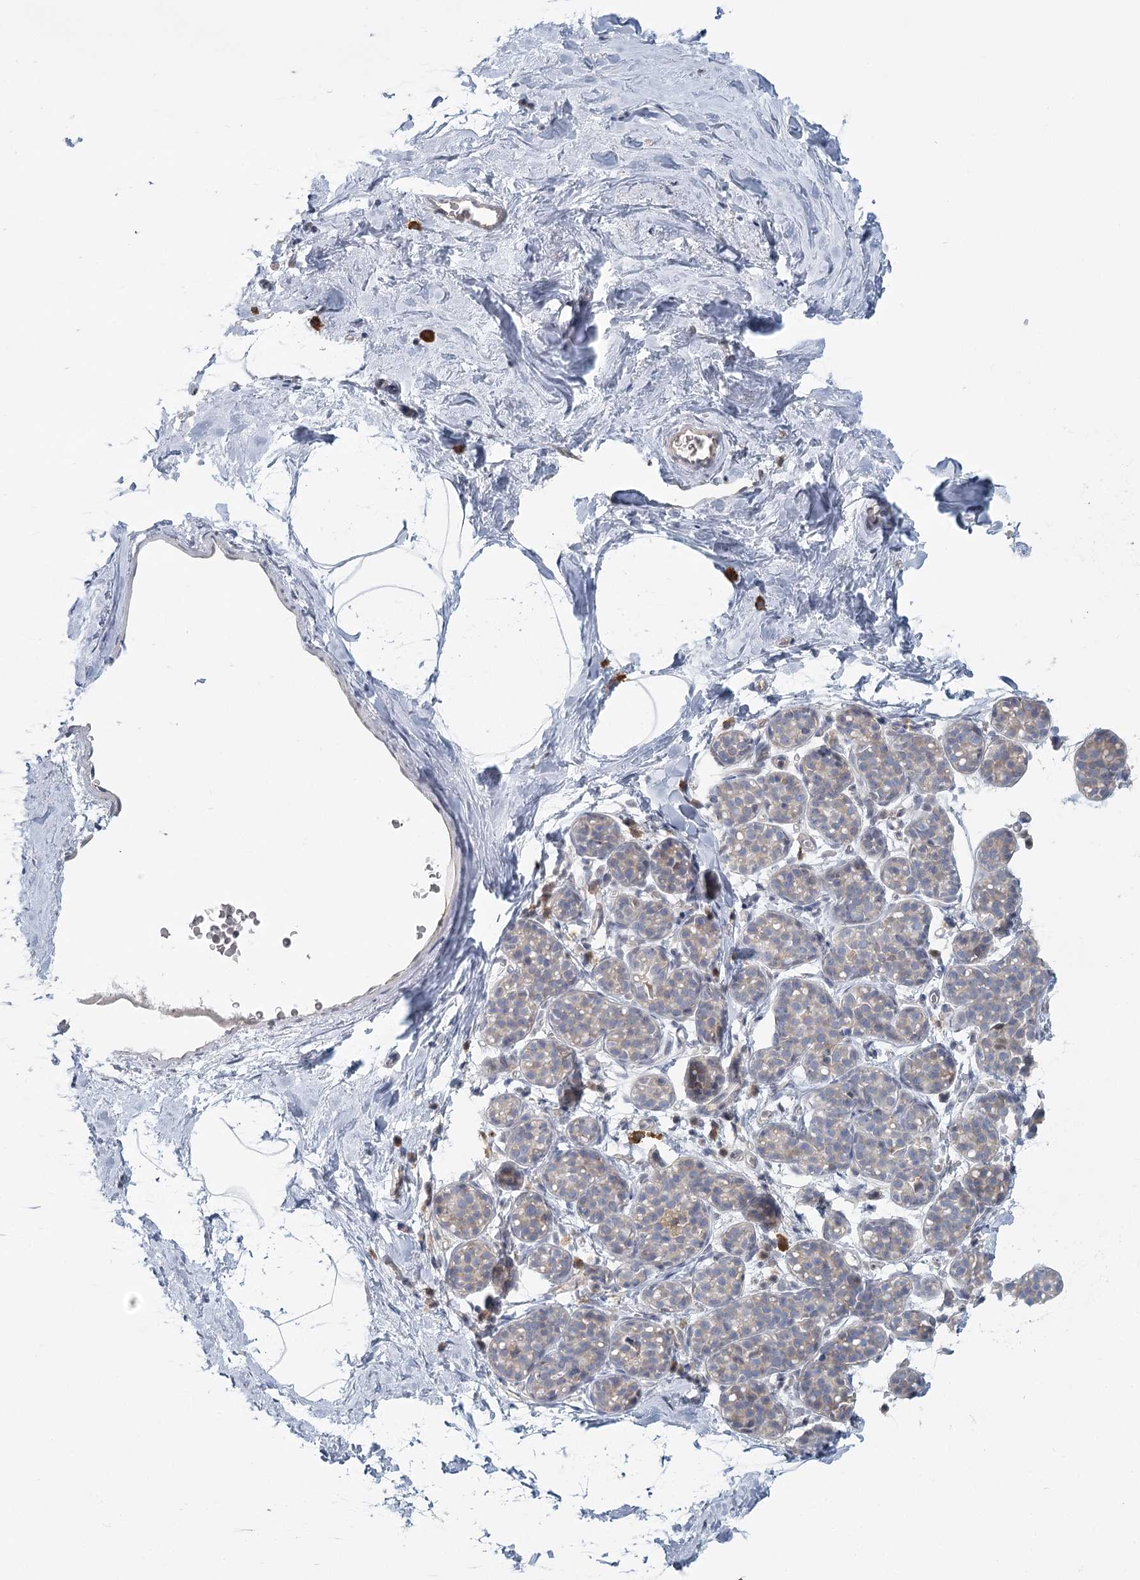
{"staining": {"intensity": "negative", "quantity": "none", "location": "none"}, "tissue": "breast", "cell_type": "Adipocytes", "image_type": "normal", "snomed": [{"axis": "morphology", "description": "Normal tissue, NOS"}, {"axis": "topography", "description": "Breast"}], "caption": "IHC of normal breast exhibits no expression in adipocytes.", "gene": "USP11", "patient": {"sex": "female", "age": 62}}